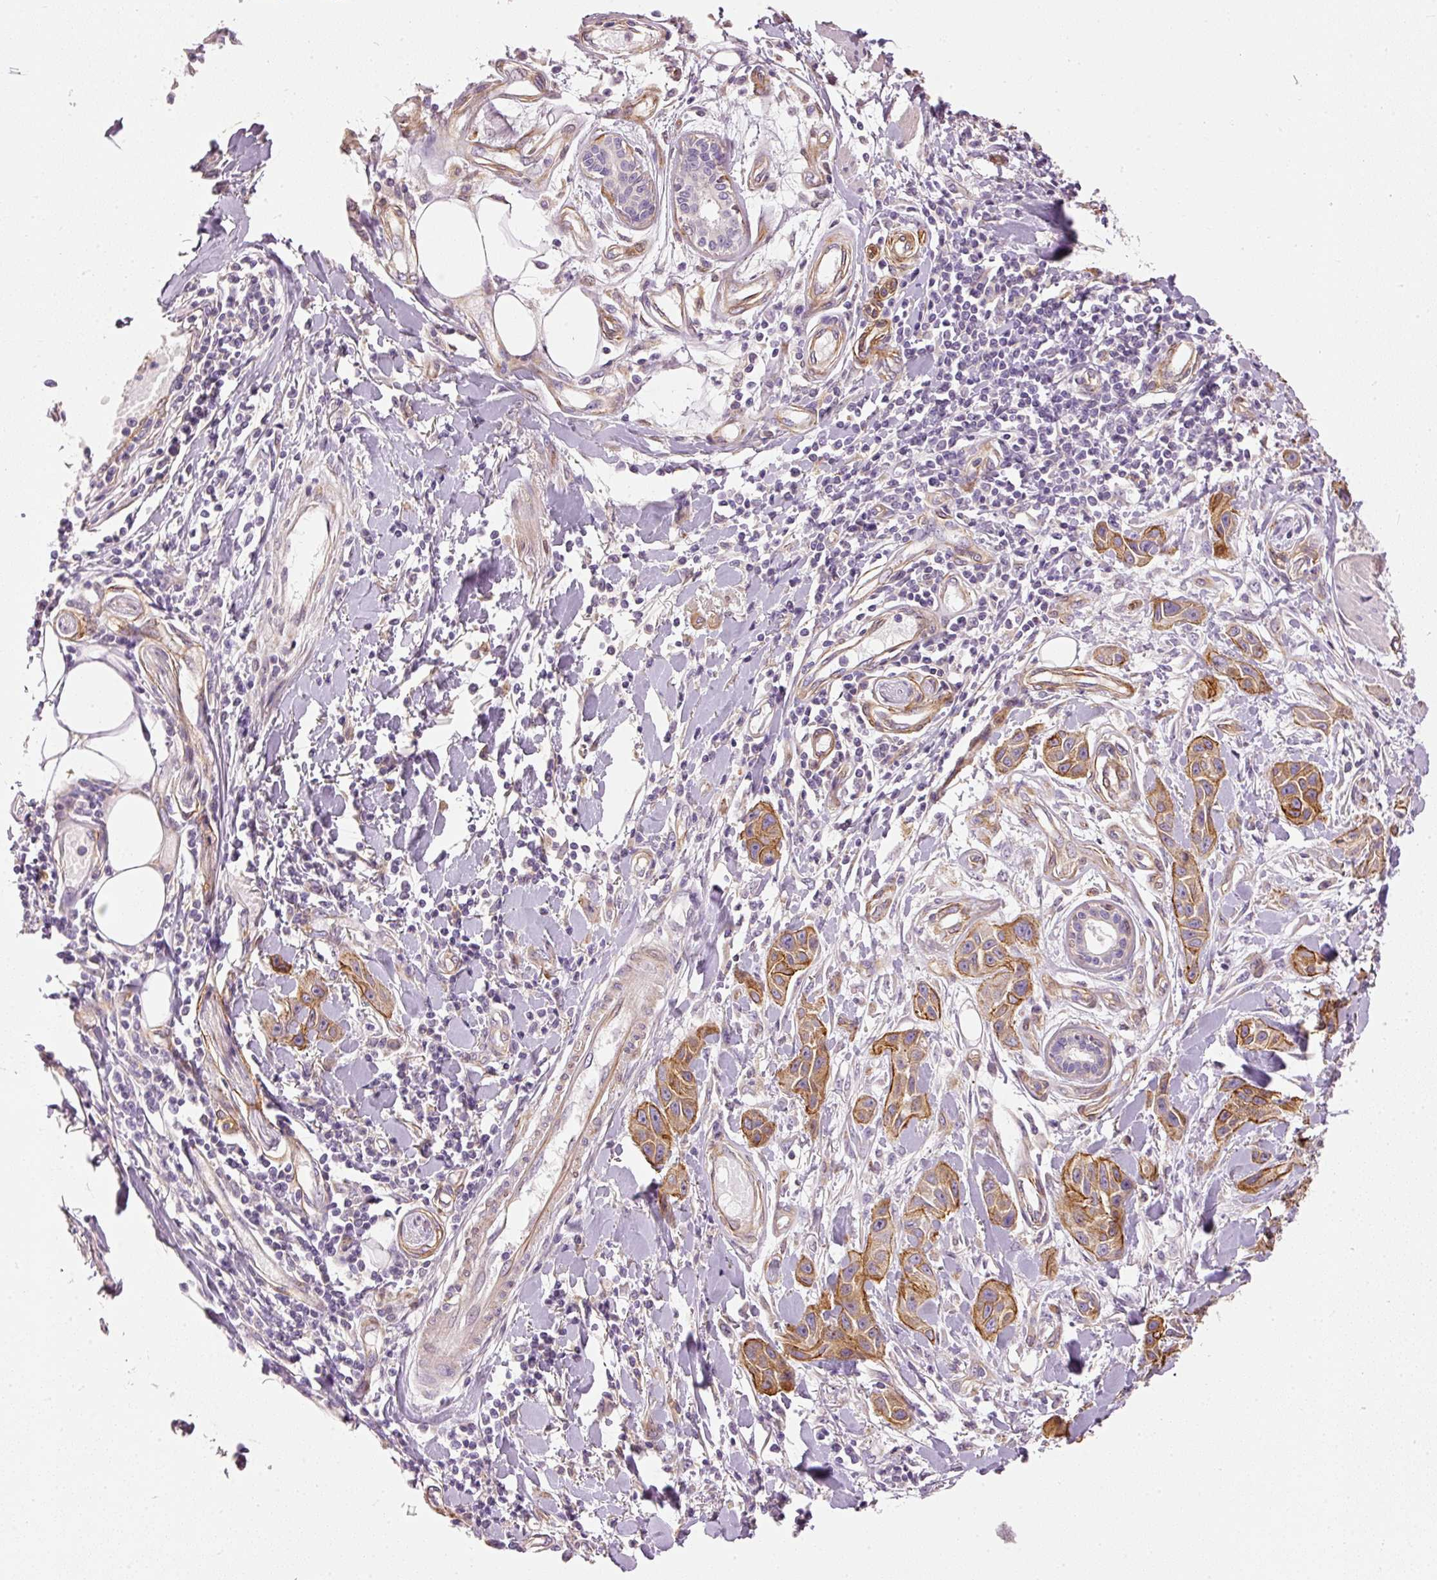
{"staining": {"intensity": "moderate", "quantity": ">75%", "location": "cytoplasmic/membranous"}, "tissue": "skin cancer", "cell_type": "Tumor cells", "image_type": "cancer", "snomed": [{"axis": "morphology", "description": "Squamous cell carcinoma, NOS"}, {"axis": "topography", "description": "Skin"}], "caption": "The immunohistochemical stain shows moderate cytoplasmic/membranous positivity in tumor cells of skin cancer (squamous cell carcinoma) tissue.", "gene": "OSR2", "patient": {"sex": "female", "age": 69}}